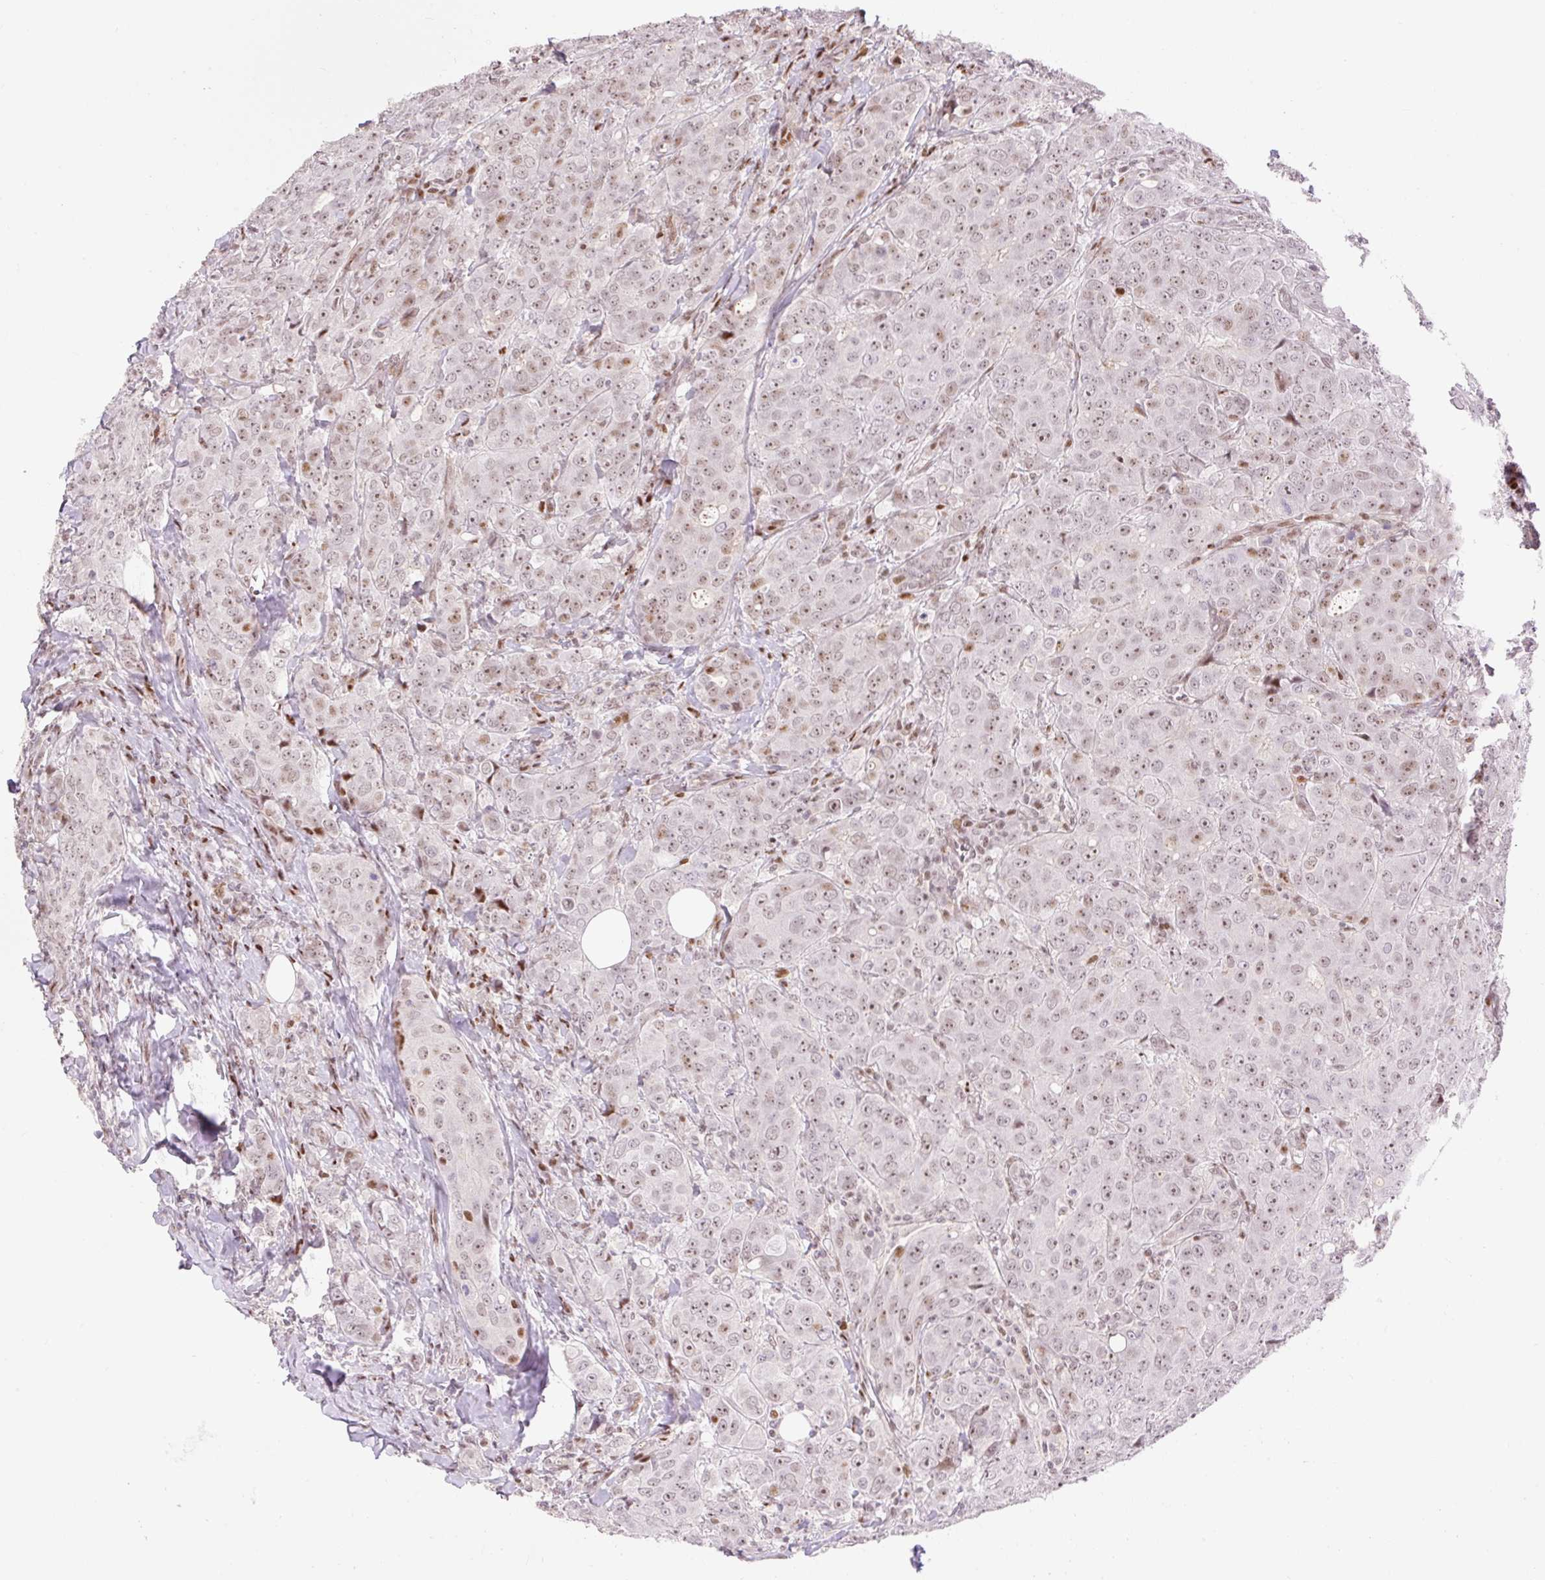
{"staining": {"intensity": "moderate", "quantity": "<25%", "location": "nuclear"}, "tissue": "breast cancer", "cell_type": "Tumor cells", "image_type": "cancer", "snomed": [{"axis": "morphology", "description": "Duct carcinoma"}, {"axis": "topography", "description": "Breast"}], "caption": "Intraductal carcinoma (breast) was stained to show a protein in brown. There is low levels of moderate nuclear staining in approximately <25% of tumor cells.", "gene": "RIPPLY3", "patient": {"sex": "female", "age": 43}}